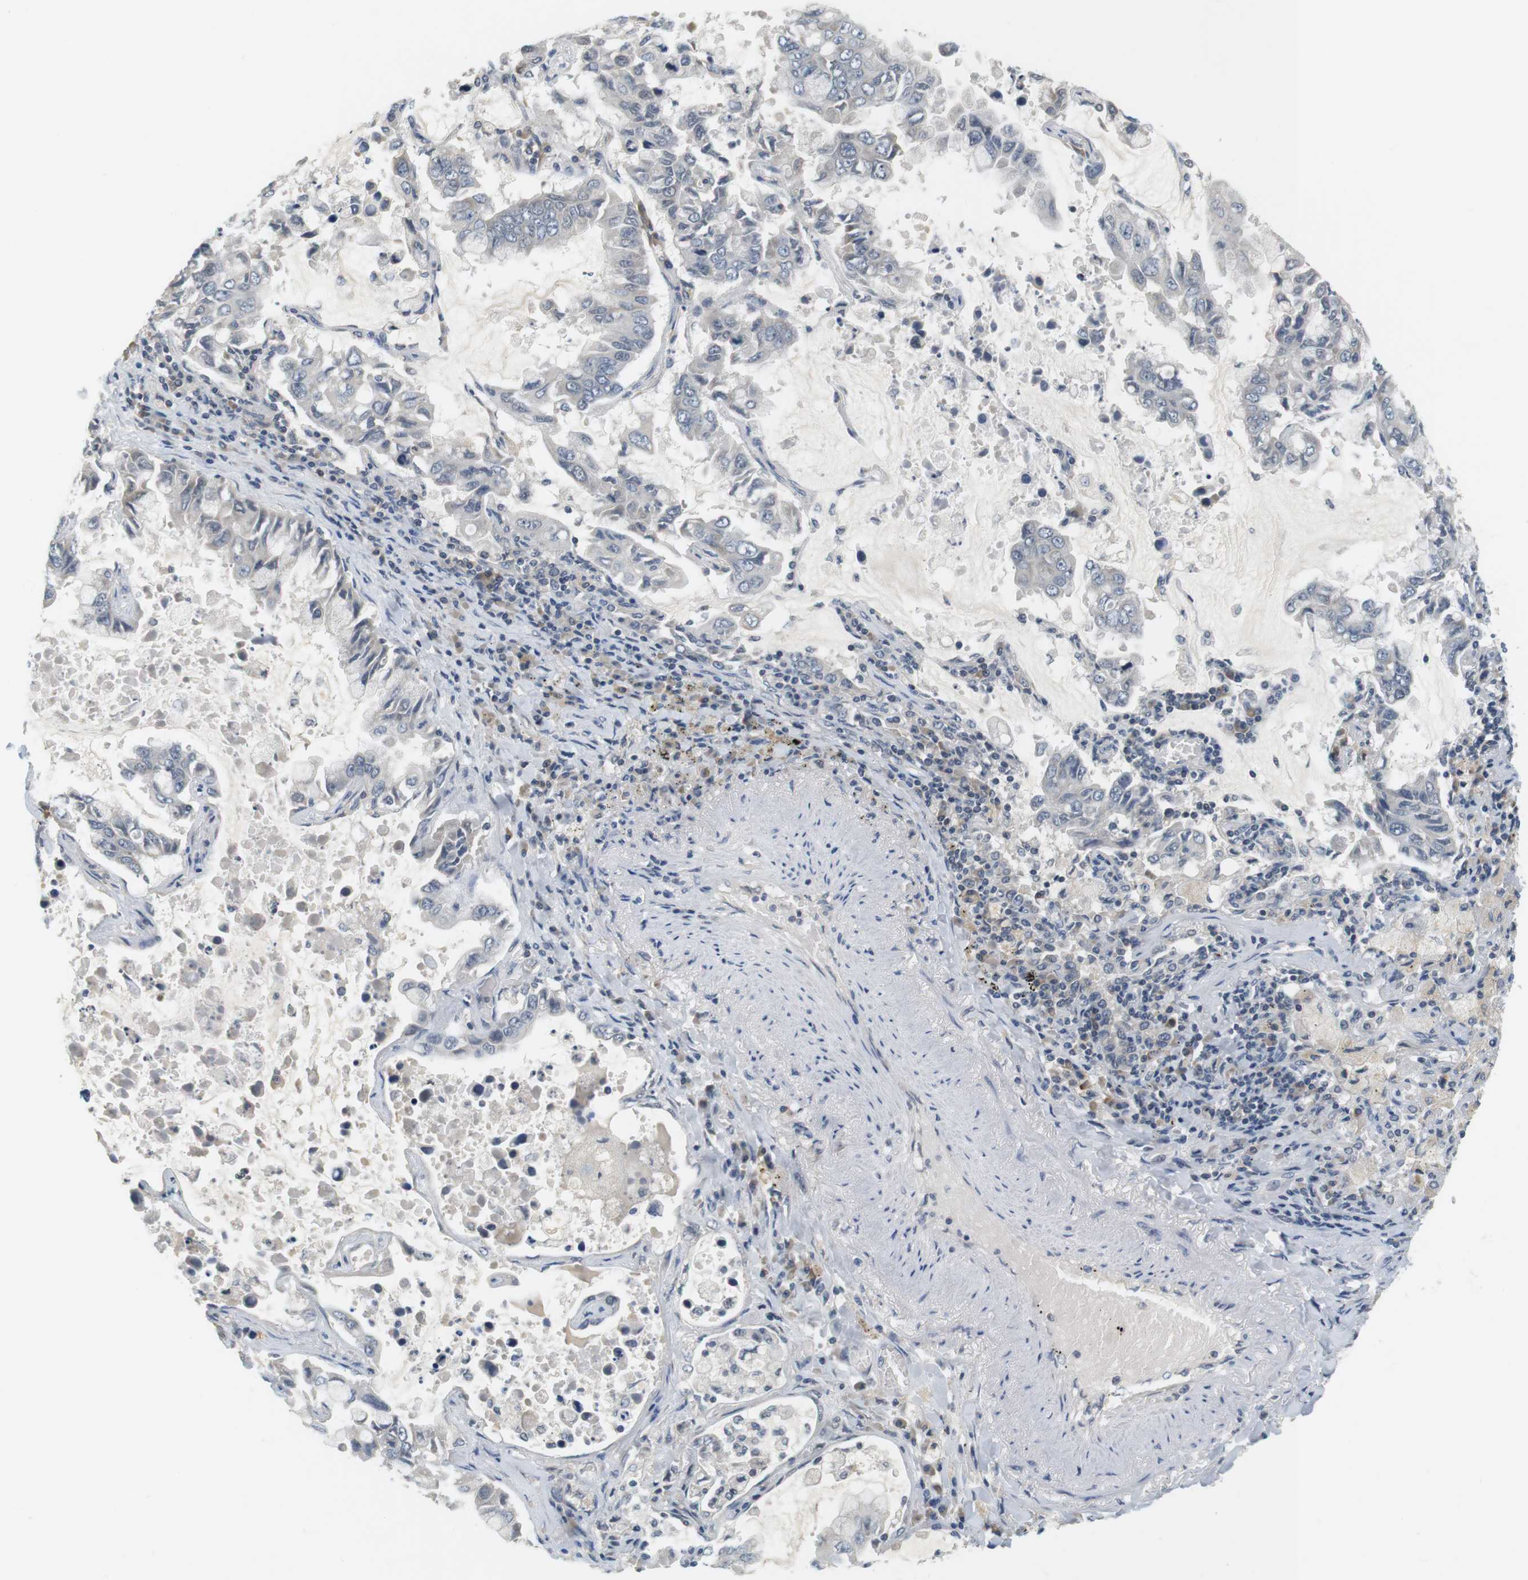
{"staining": {"intensity": "negative", "quantity": "none", "location": "none"}, "tissue": "lung cancer", "cell_type": "Tumor cells", "image_type": "cancer", "snomed": [{"axis": "morphology", "description": "Adenocarcinoma, NOS"}, {"axis": "topography", "description": "Lung"}], "caption": "DAB (3,3'-diaminobenzidine) immunohistochemical staining of lung cancer demonstrates no significant expression in tumor cells.", "gene": "WNT7A", "patient": {"sex": "male", "age": 64}}